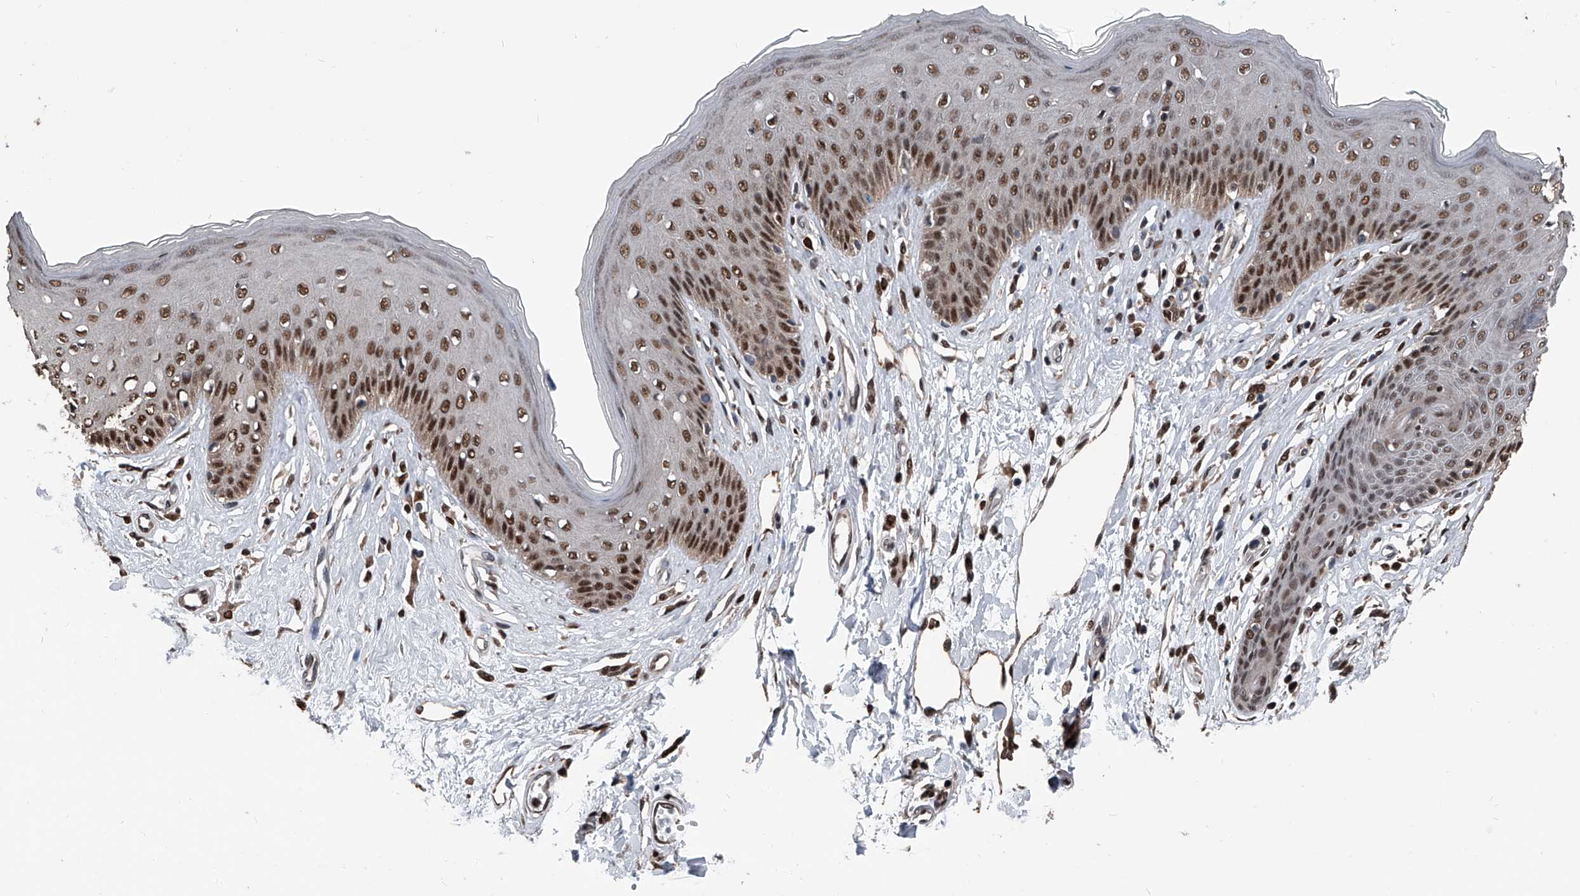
{"staining": {"intensity": "strong", "quantity": "25%-75%", "location": "nuclear"}, "tissue": "skin", "cell_type": "Epidermal cells", "image_type": "normal", "snomed": [{"axis": "morphology", "description": "Normal tissue, NOS"}, {"axis": "morphology", "description": "Squamous cell carcinoma, NOS"}, {"axis": "topography", "description": "Vulva"}], "caption": "Immunohistochemical staining of unremarkable human skin demonstrates 25%-75% levels of strong nuclear protein expression in about 25%-75% of epidermal cells. (Stains: DAB (3,3'-diaminobenzidine) in brown, nuclei in blue, Microscopy: brightfield microscopy at high magnification).", "gene": "FKBP5", "patient": {"sex": "female", "age": 85}}